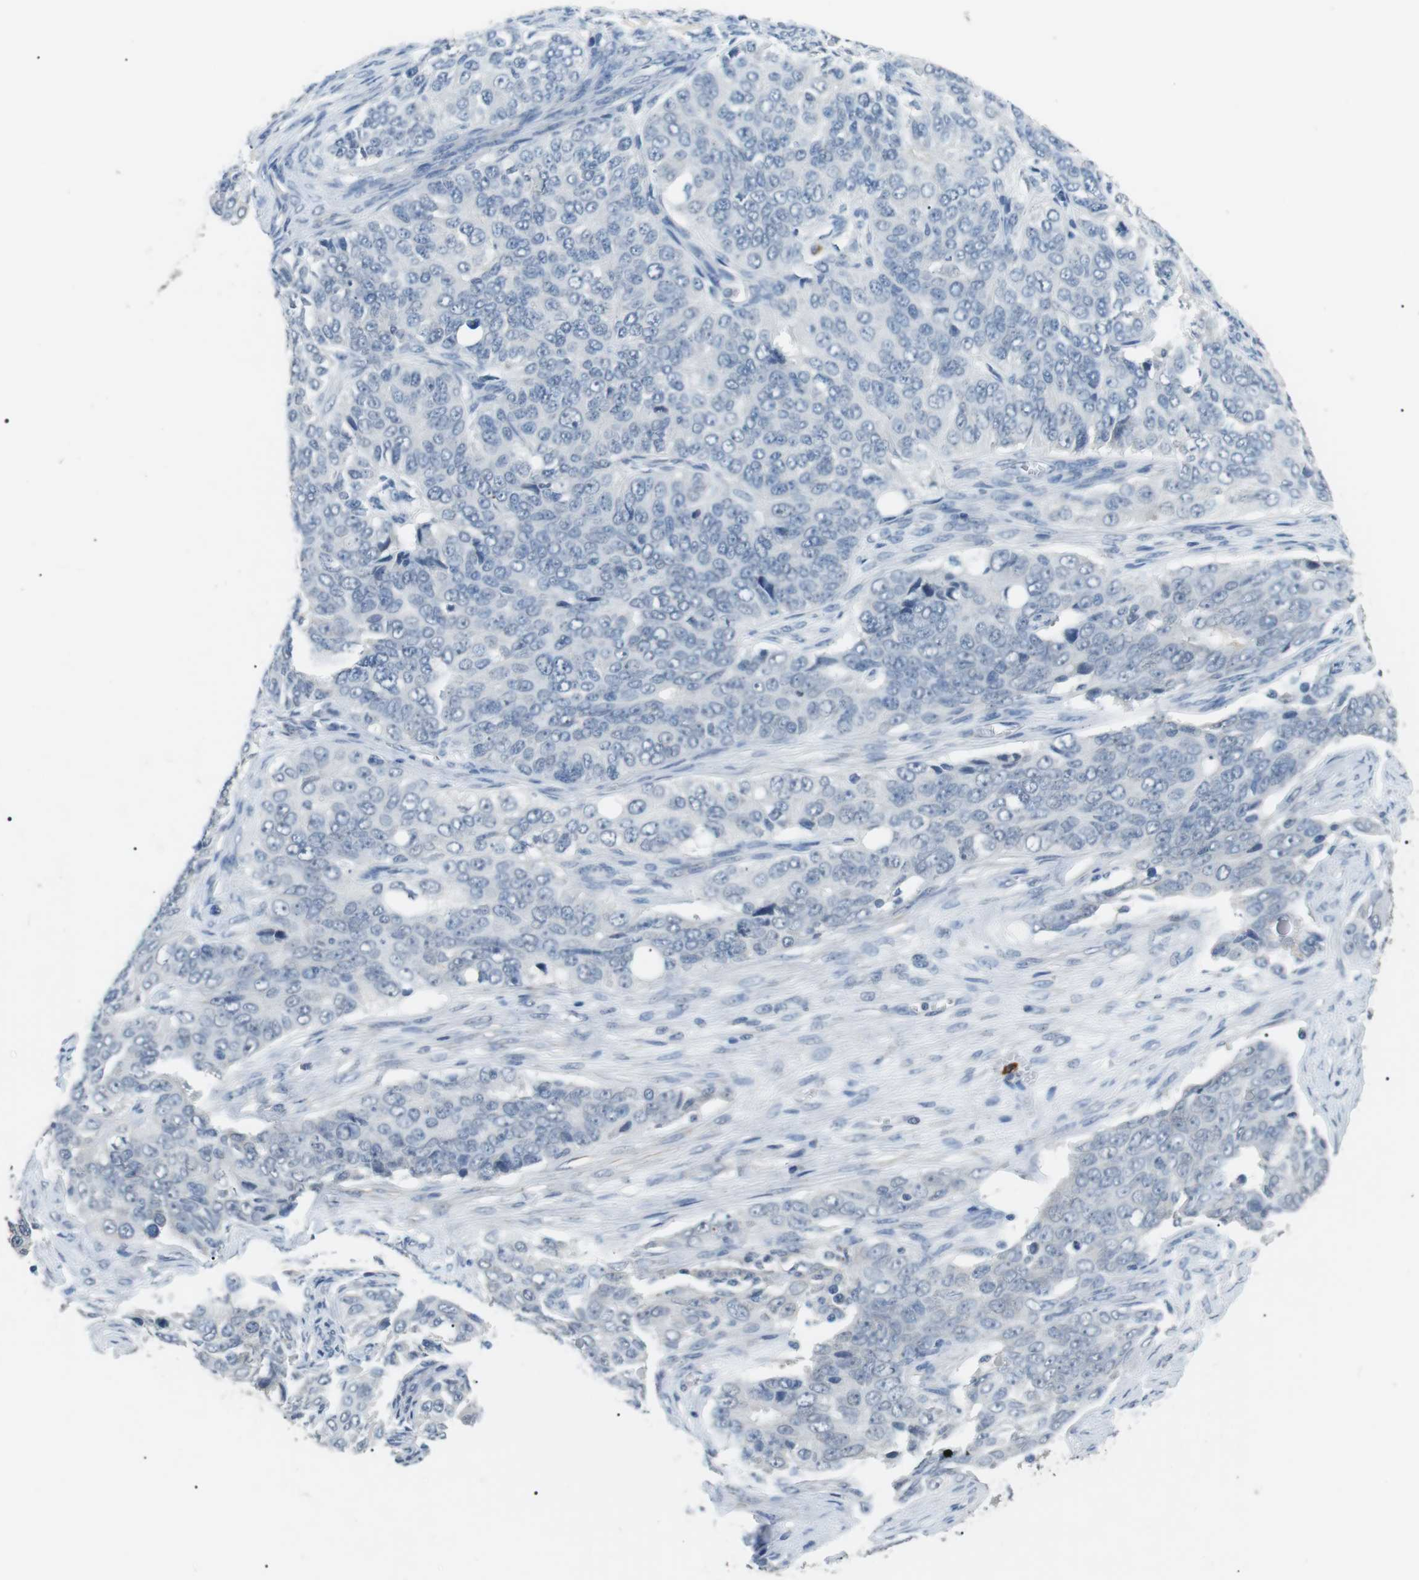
{"staining": {"intensity": "negative", "quantity": "none", "location": "none"}, "tissue": "ovarian cancer", "cell_type": "Tumor cells", "image_type": "cancer", "snomed": [{"axis": "morphology", "description": "Carcinoma, endometroid"}, {"axis": "topography", "description": "Ovary"}], "caption": "Immunohistochemical staining of ovarian cancer (endometroid carcinoma) displays no significant expression in tumor cells. (DAB (3,3'-diaminobenzidine) immunohistochemistry with hematoxylin counter stain).", "gene": "GZMM", "patient": {"sex": "female", "age": 51}}